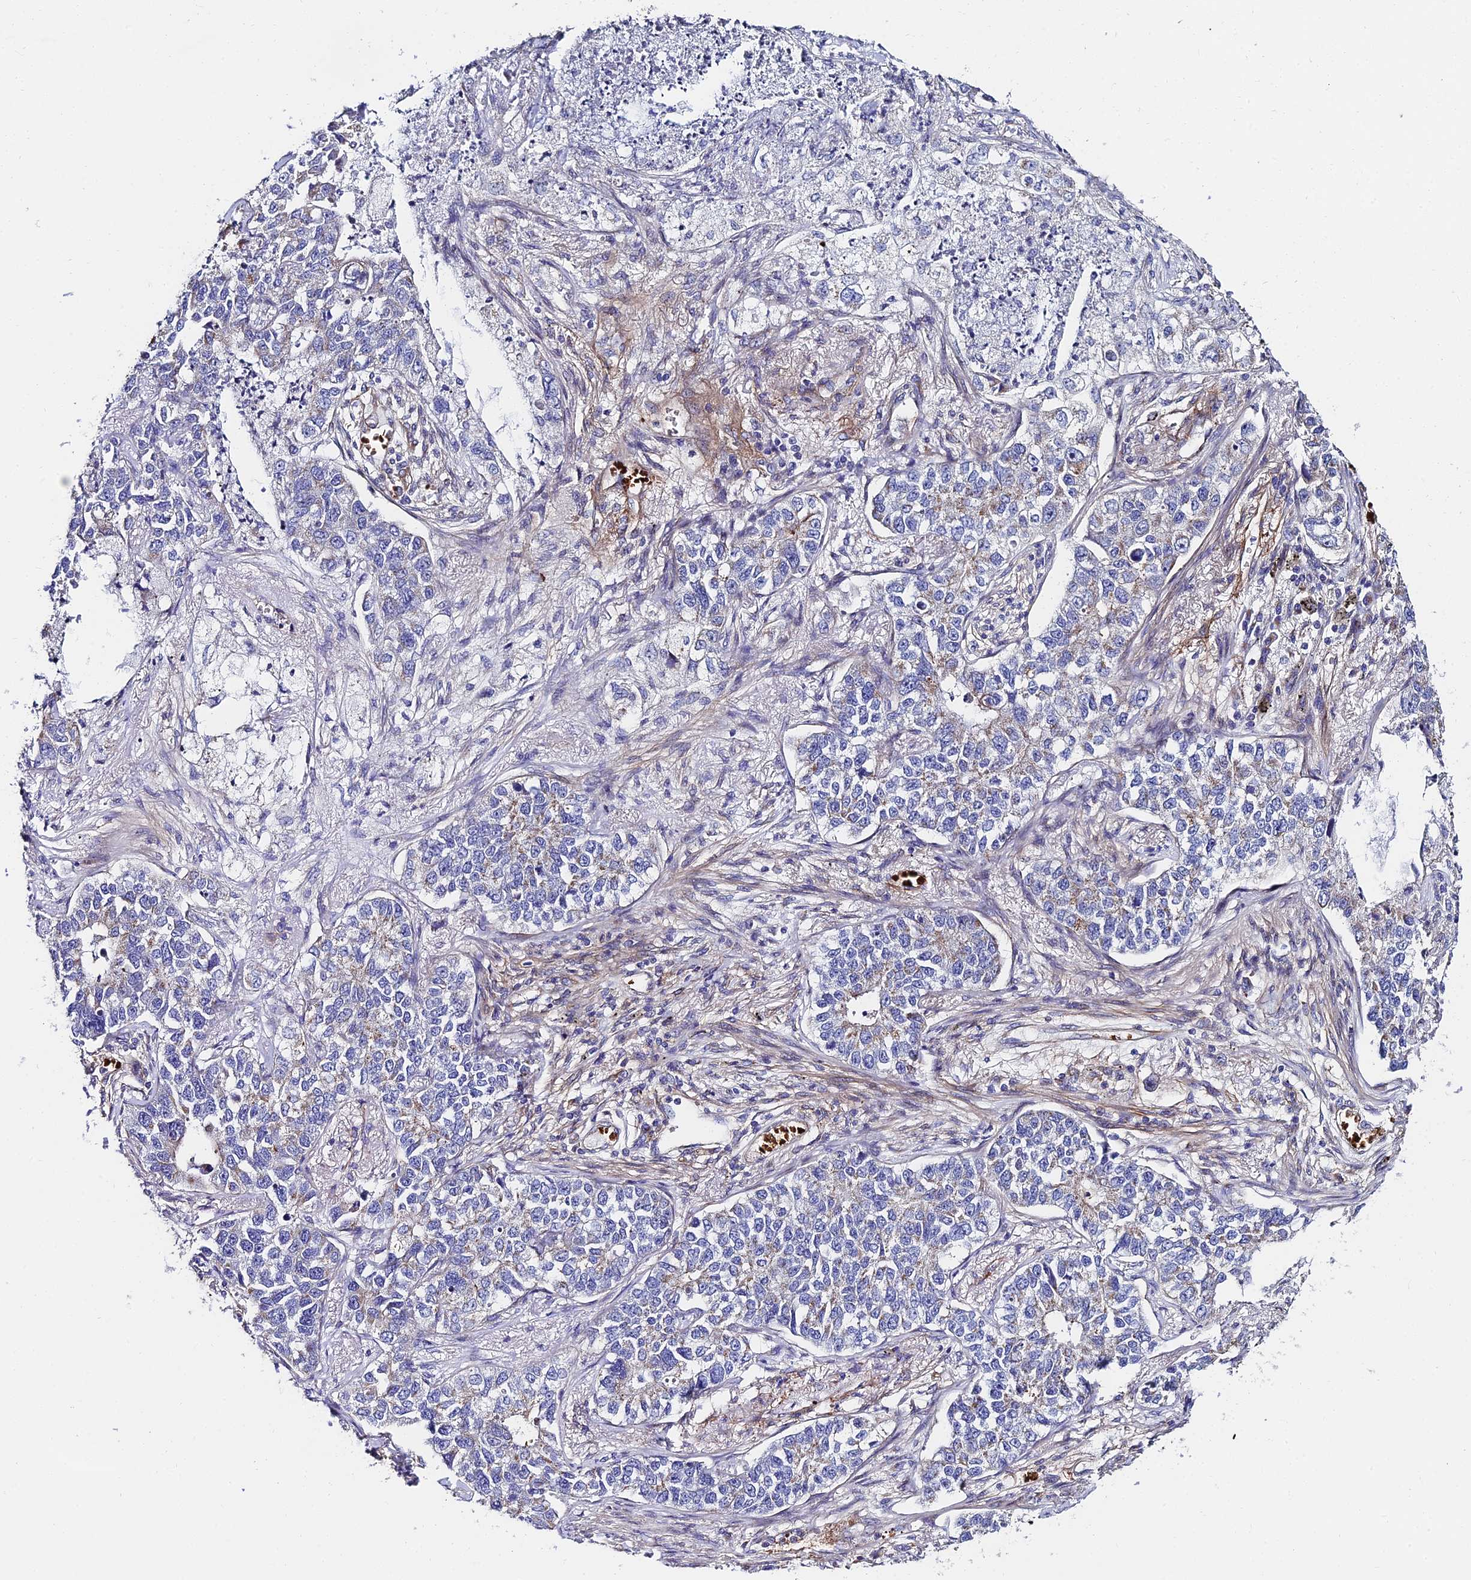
{"staining": {"intensity": "negative", "quantity": "none", "location": "none"}, "tissue": "lung cancer", "cell_type": "Tumor cells", "image_type": "cancer", "snomed": [{"axis": "morphology", "description": "Adenocarcinoma, NOS"}, {"axis": "topography", "description": "Lung"}], "caption": "The photomicrograph demonstrates no significant expression in tumor cells of lung cancer. The staining is performed using DAB brown chromogen with nuclei counter-stained in using hematoxylin.", "gene": "ADGRF3", "patient": {"sex": "male", "age": 49}}